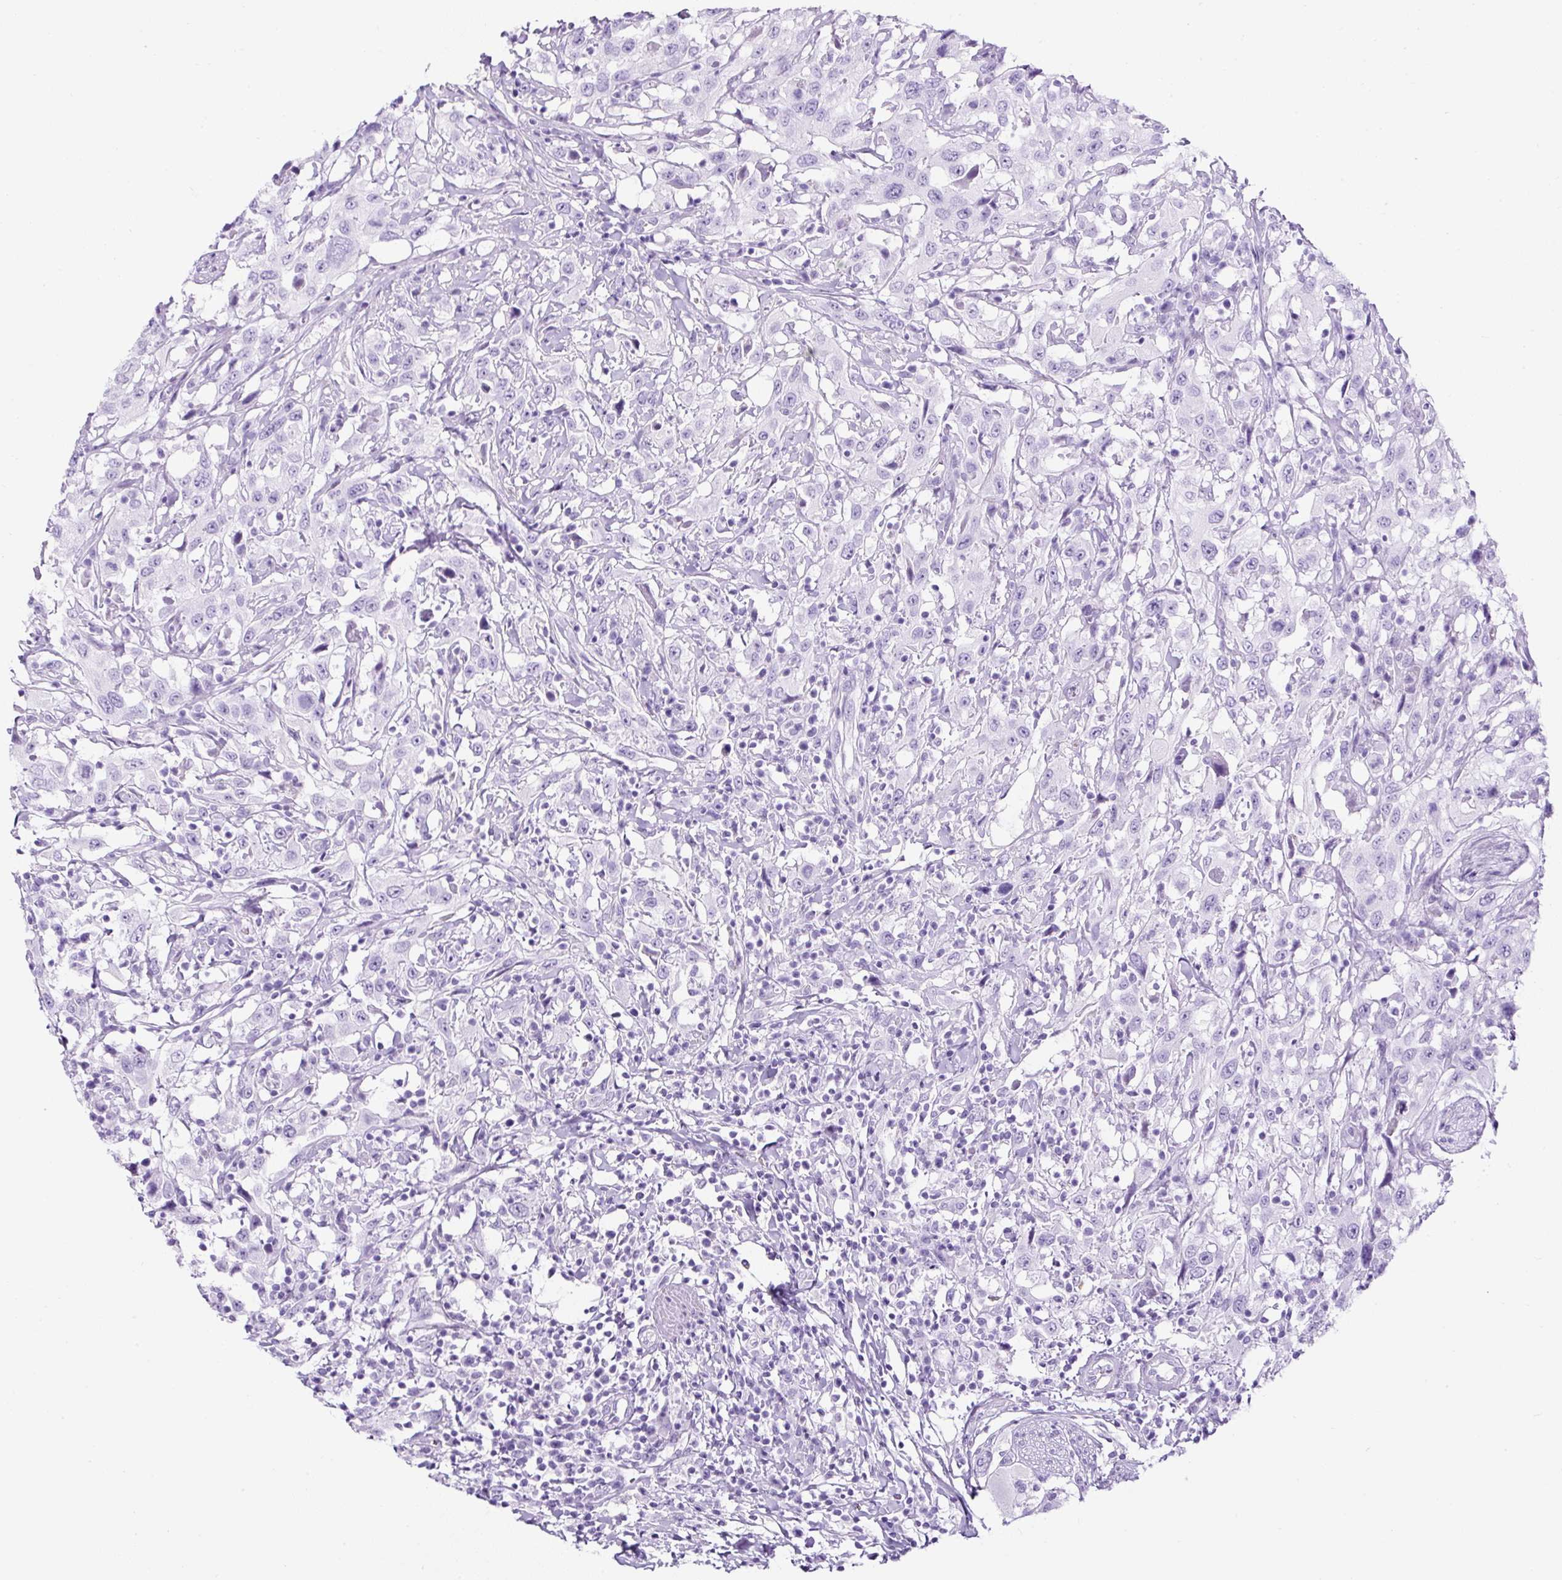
{"staining": {"intensity": "negative", "quantity": "none", "location": "none"}, "tissue": "urothelial cancer", "cell_type": "Tumor cells", "image_type": "cancer", "snomed": [{"axis": "morphology", "description": "Urothelial carcinoma, High grade"}, {"axis": "topography", "description": "Urinary bladder"}], "caption": "Urothelial cancer was stained to show a protein in brown. There is no significant expression in tumor cells.", "gene": "TMEM200B", "patient": {"sex": "male", "age": 61}}